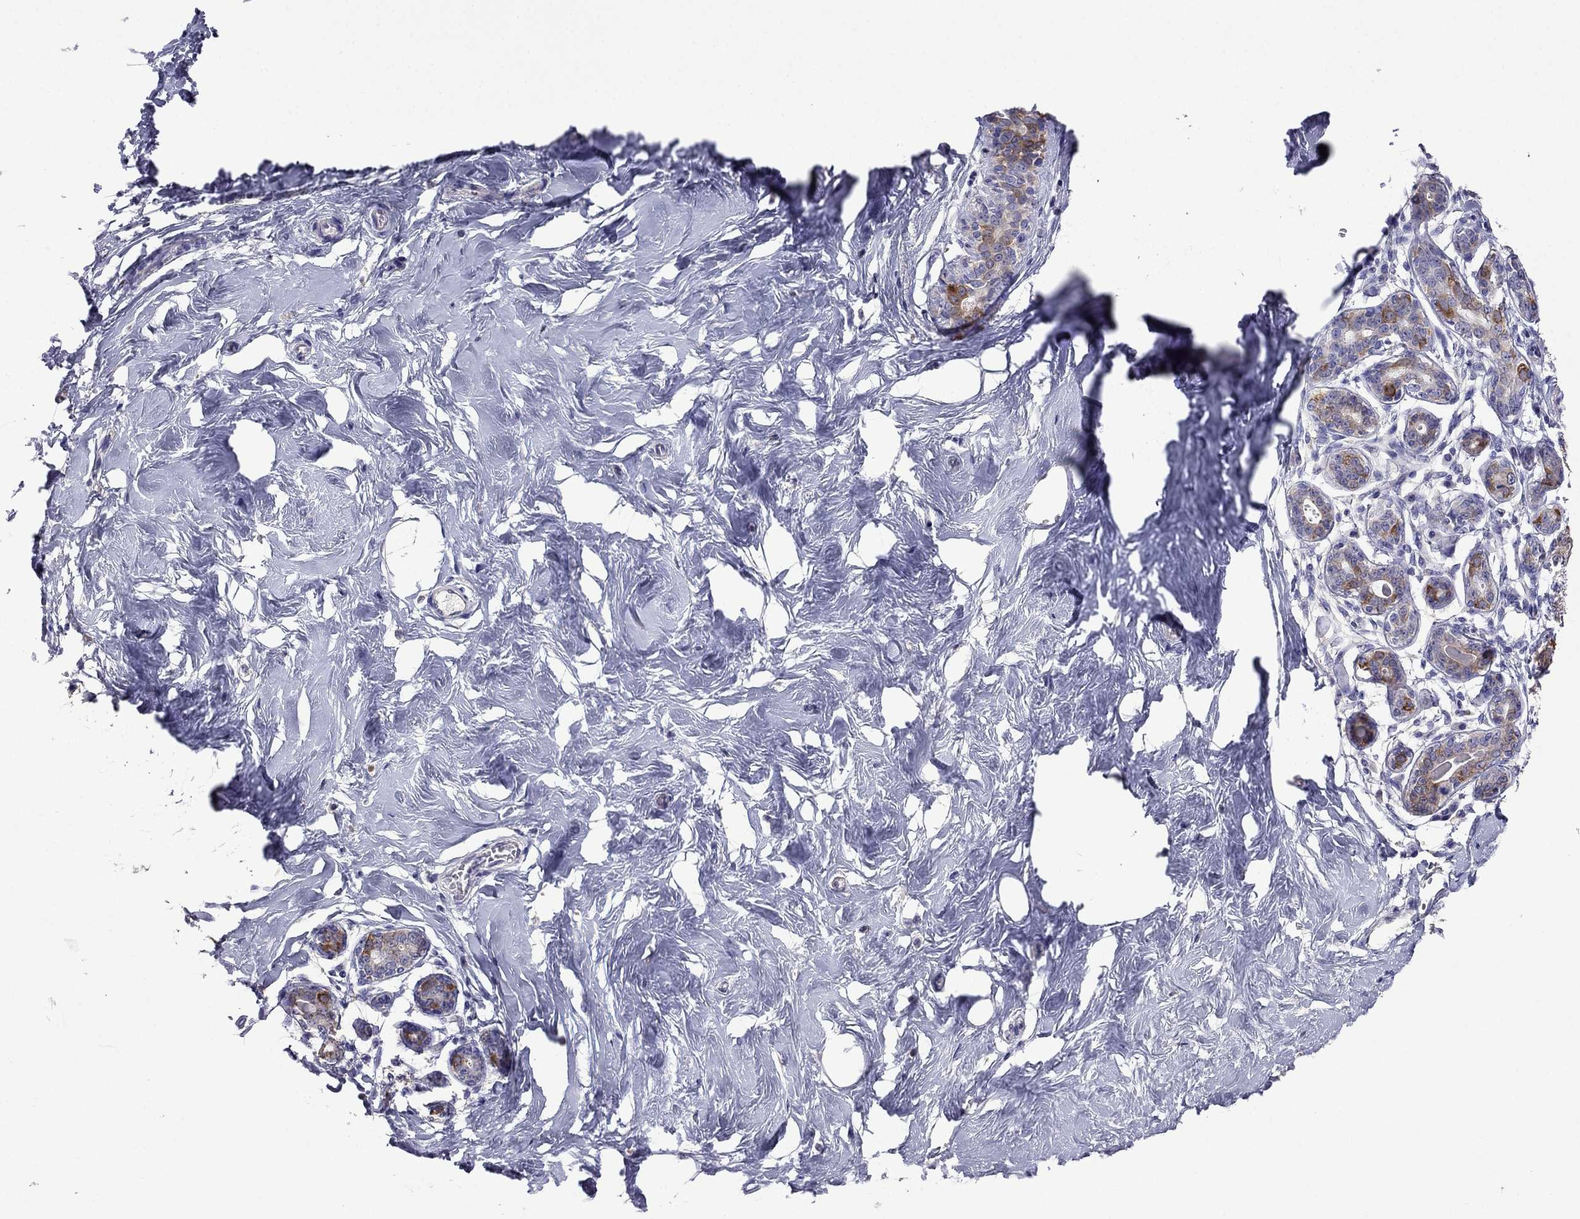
{"staining": {"intensity": "negative", "quantity": "none", "location": "none"}, "tissue": "breast", "cell_type": "Adipocytes", "image_type": "normal", "snomed": [{"axis": "morphology", "description": "Normal tissue, NOS"}, {"axis": "topography", "description": "Skin"}, {"axis": "topography", "description": "Breast"}], "caption": "The immunohistochemistry (IHC) micrograph has no significant staining in adipocytes of breast. The staining was performed using DAB (3,3'-diaminobenzidine) to visualize the protein expression in brown, while the nuclei were stained in blue with hematoxylin (Magnification: 20x).", "gene": "AK5", "patient": {"sex": "female", "age": 43}}